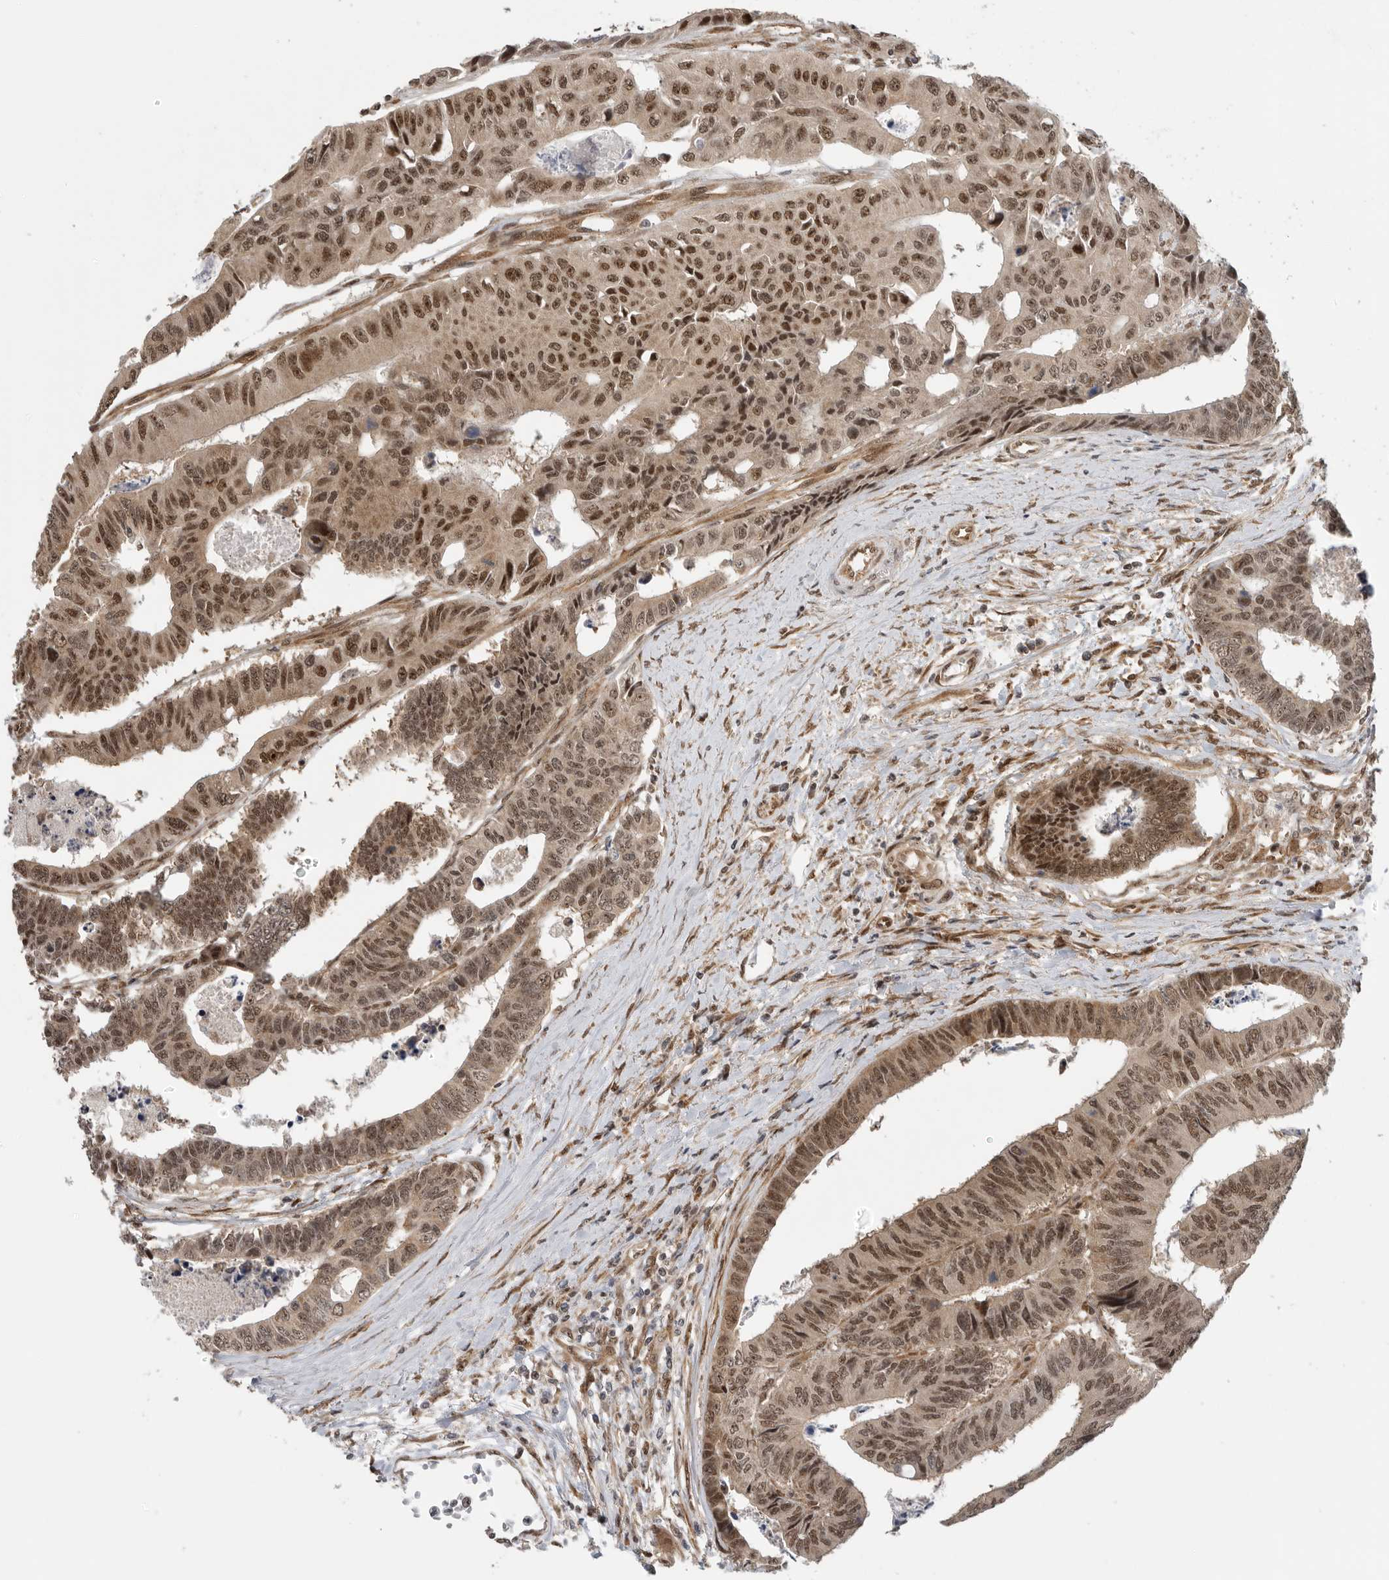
{"staining": {"intensity": "moderate", "quantity": ">75%", "location": "cytoplasmic/membranous,nuclear"}, "tissue": "colorectal cancer", "cell_type": "Tumor cells", "image_type": "cancer", "snomed": [{"axis": "morphology", "description": "Adenocarcinoma, NOS"}, {"axis": "topography", "description": "Rectum"}], "caption": "Human colorectal cancer stained for a protein (brown) reveals moderate cytoplasmic/membranous and nuclear positive staining in about >75% of tumor cells.", "gene": "VPS50", "patient": {"sex": "male", "age": 84}}